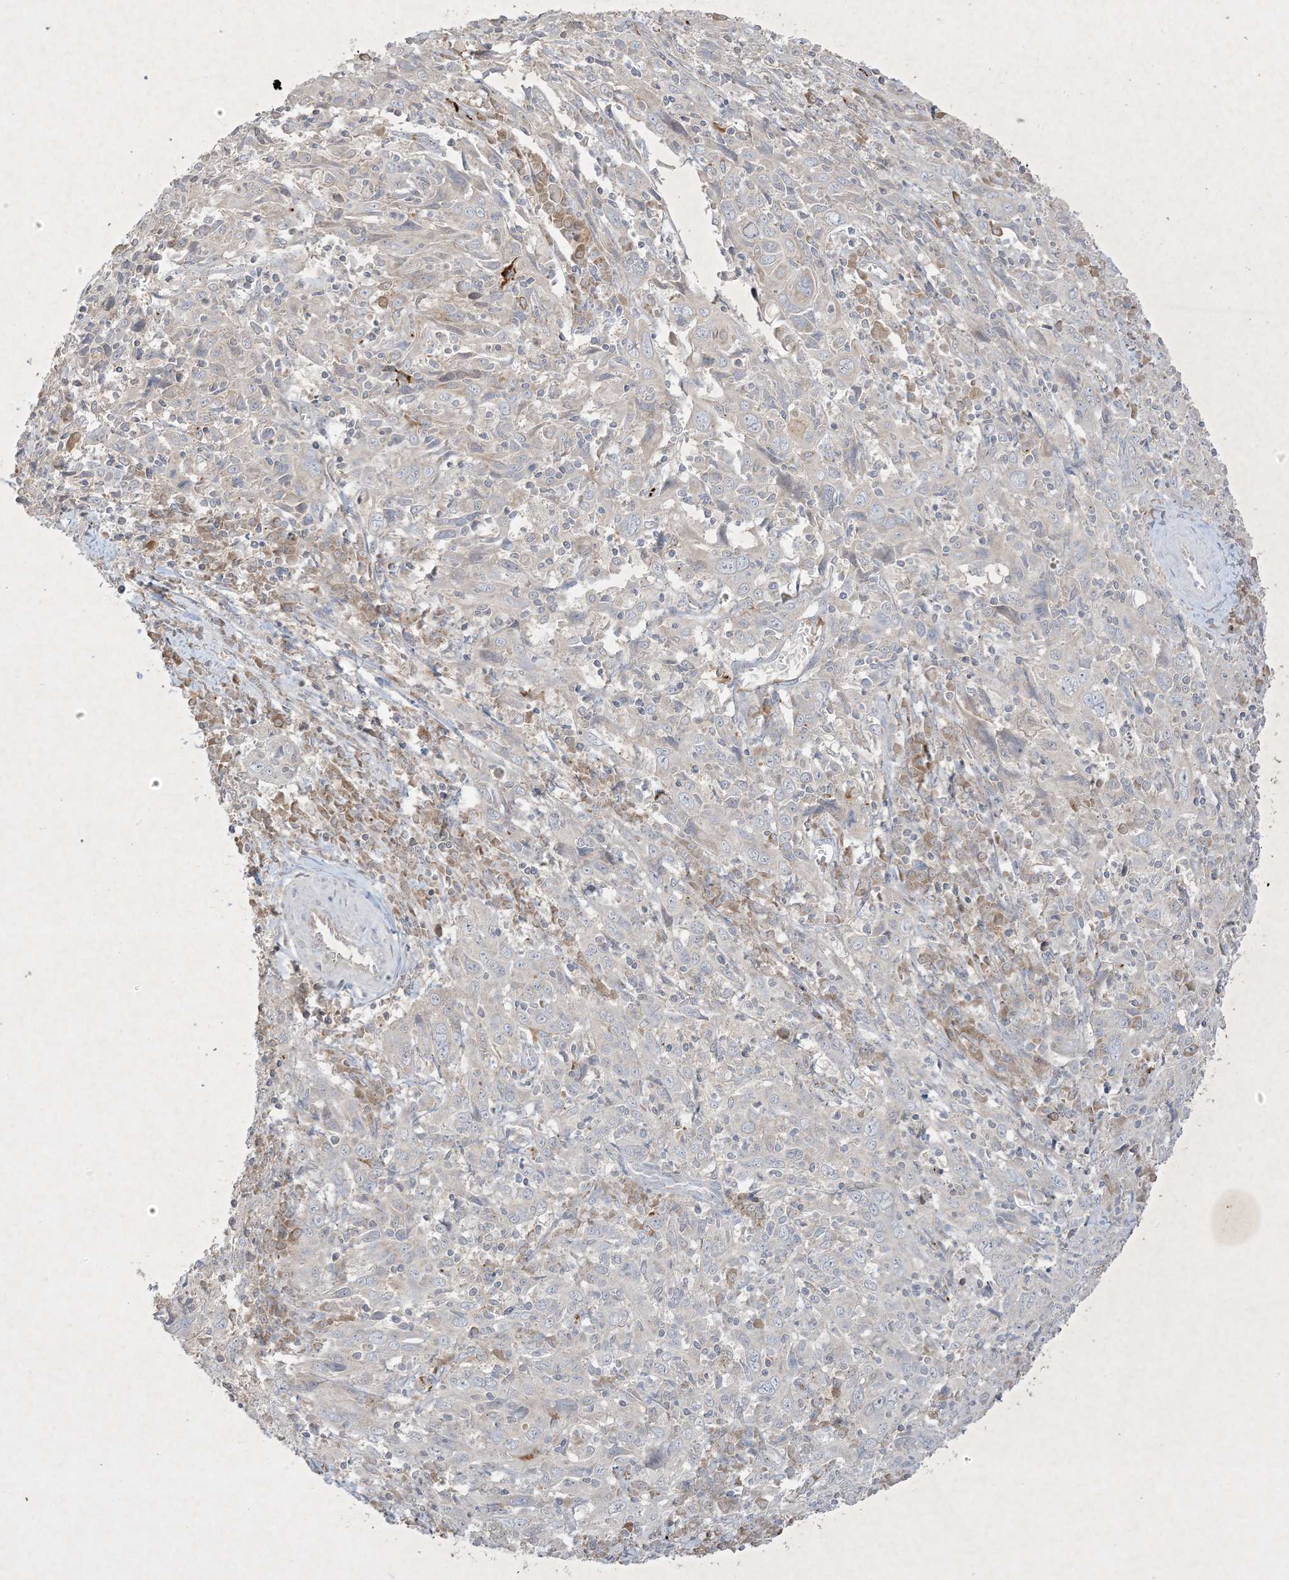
{"staining": {"intensity": "negative", "quantity": "none", "location": "none"}, "tissue": "cervical cancer", "cell_type": "Tumor cells", "image_type": "cancer", "snomed": [{"axis": "morphology", "description": "Squamous cell carcinoma, NOS"}, {"axis": "topography", "description": "Cervix"}], "caption": "This is an immunohistochemistry image of cervical squamous cell carcinoma. There is no expression in tumor cells.", "gene": "PRSS36", "patient": {"sex": "female", "age": 46}}